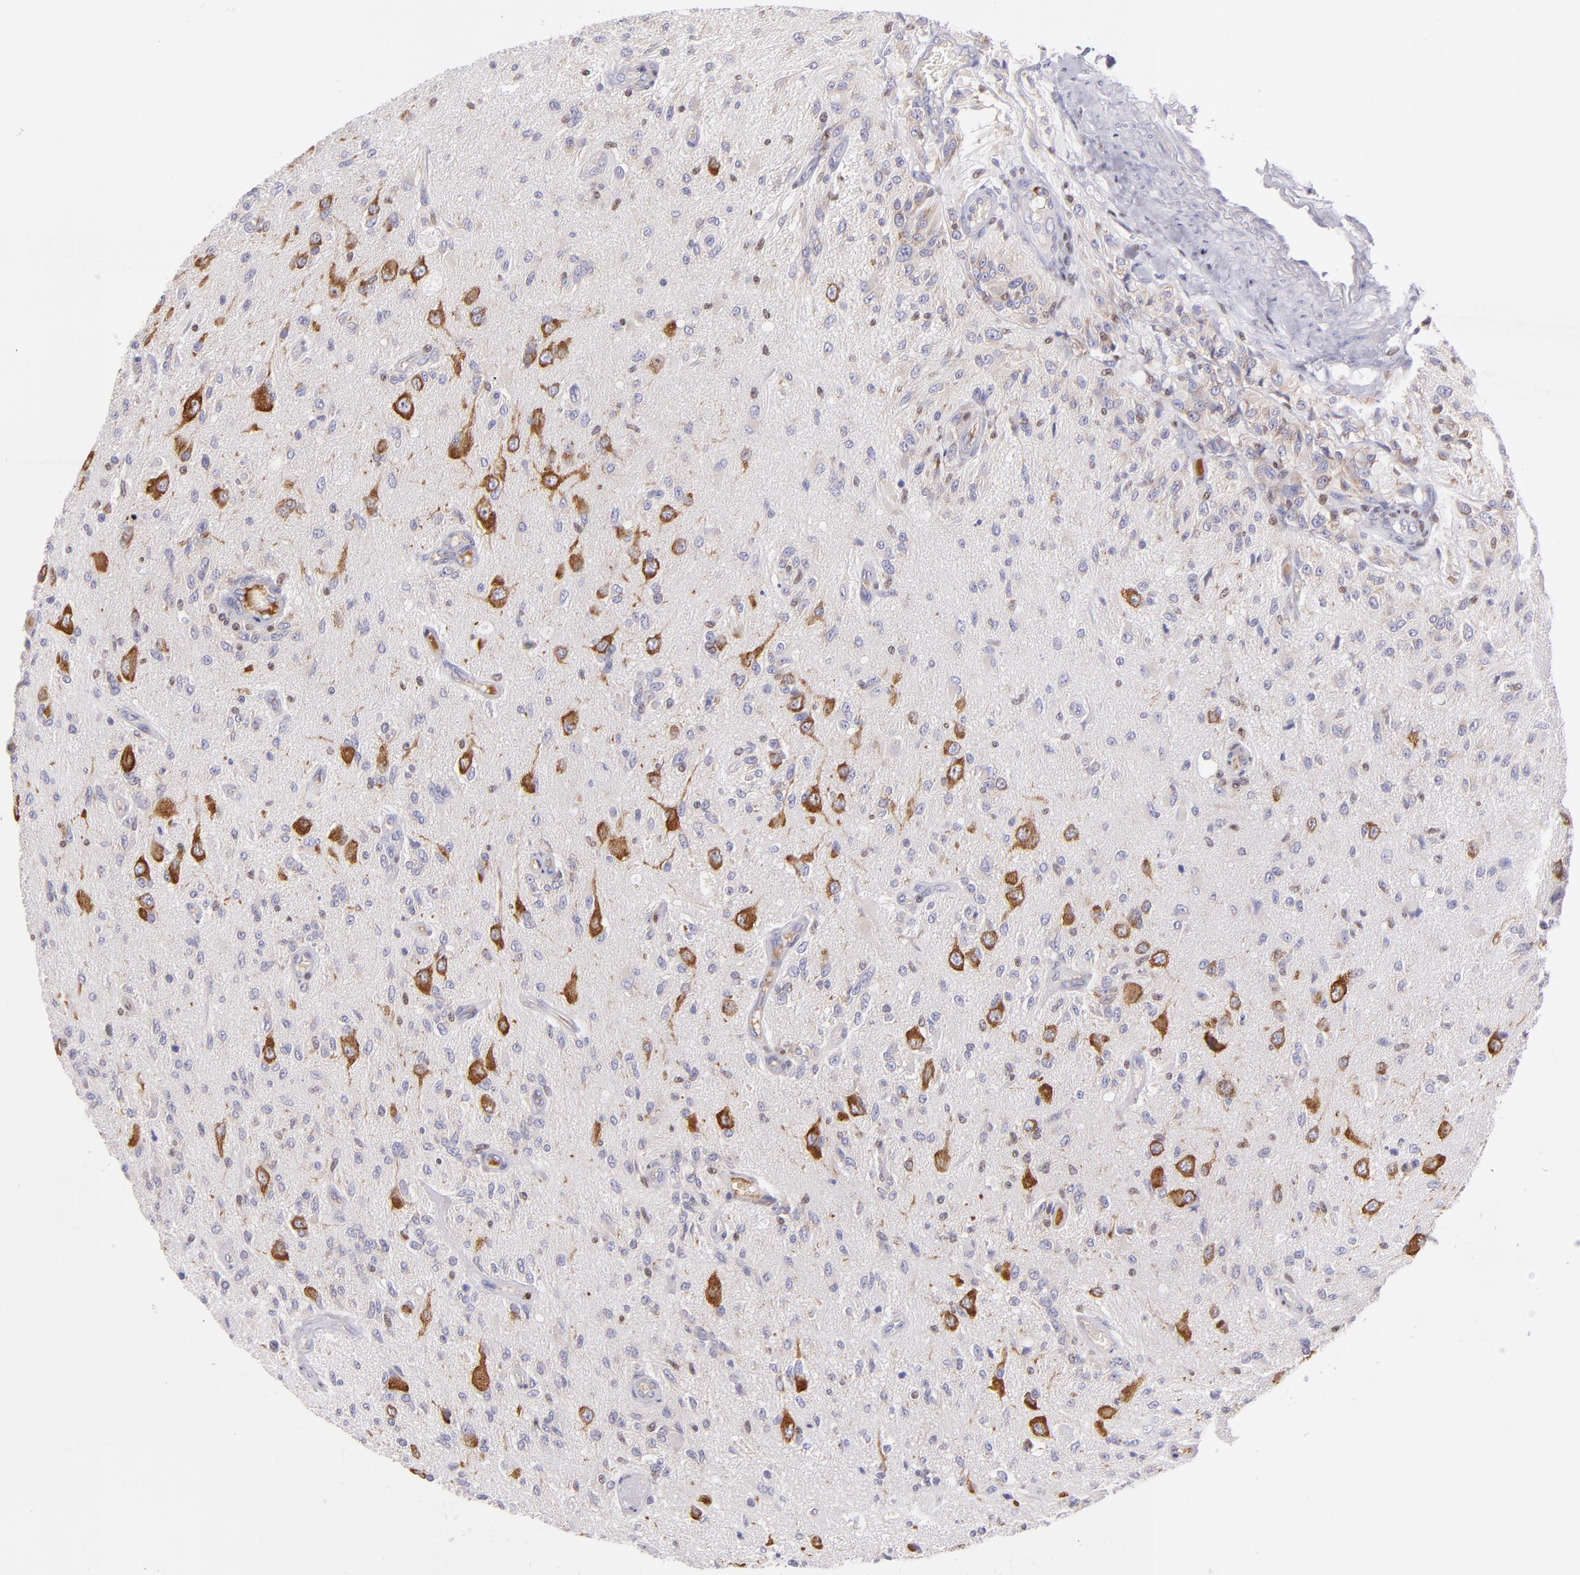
{"staining": {"intensity": "weak", "quantity": "25%-75%", "location": "cytoplasmic/membranous"}, "tissue": "glioma", "cell_type": "Tumor cells", "image_type": "cancer", "snomed": [{"axis": "morphology", "description": "Normal tissue, NOS"}, {"axis": "morphology", "description": "Glioma, malignant, High grade"}, {"axis": "topography", "description": "Cerebral cortex"}], "caption": "An immunohistochemistry (IHC) photomicrograph of tumor tissue is shown. Protein staining in brown highlights weak cytoplasmic/membranous positivity in high-grade glioma (malignant) within tumor cells.", "gene": "IRF8", "patient": {"sex": "male", "age": 77}}